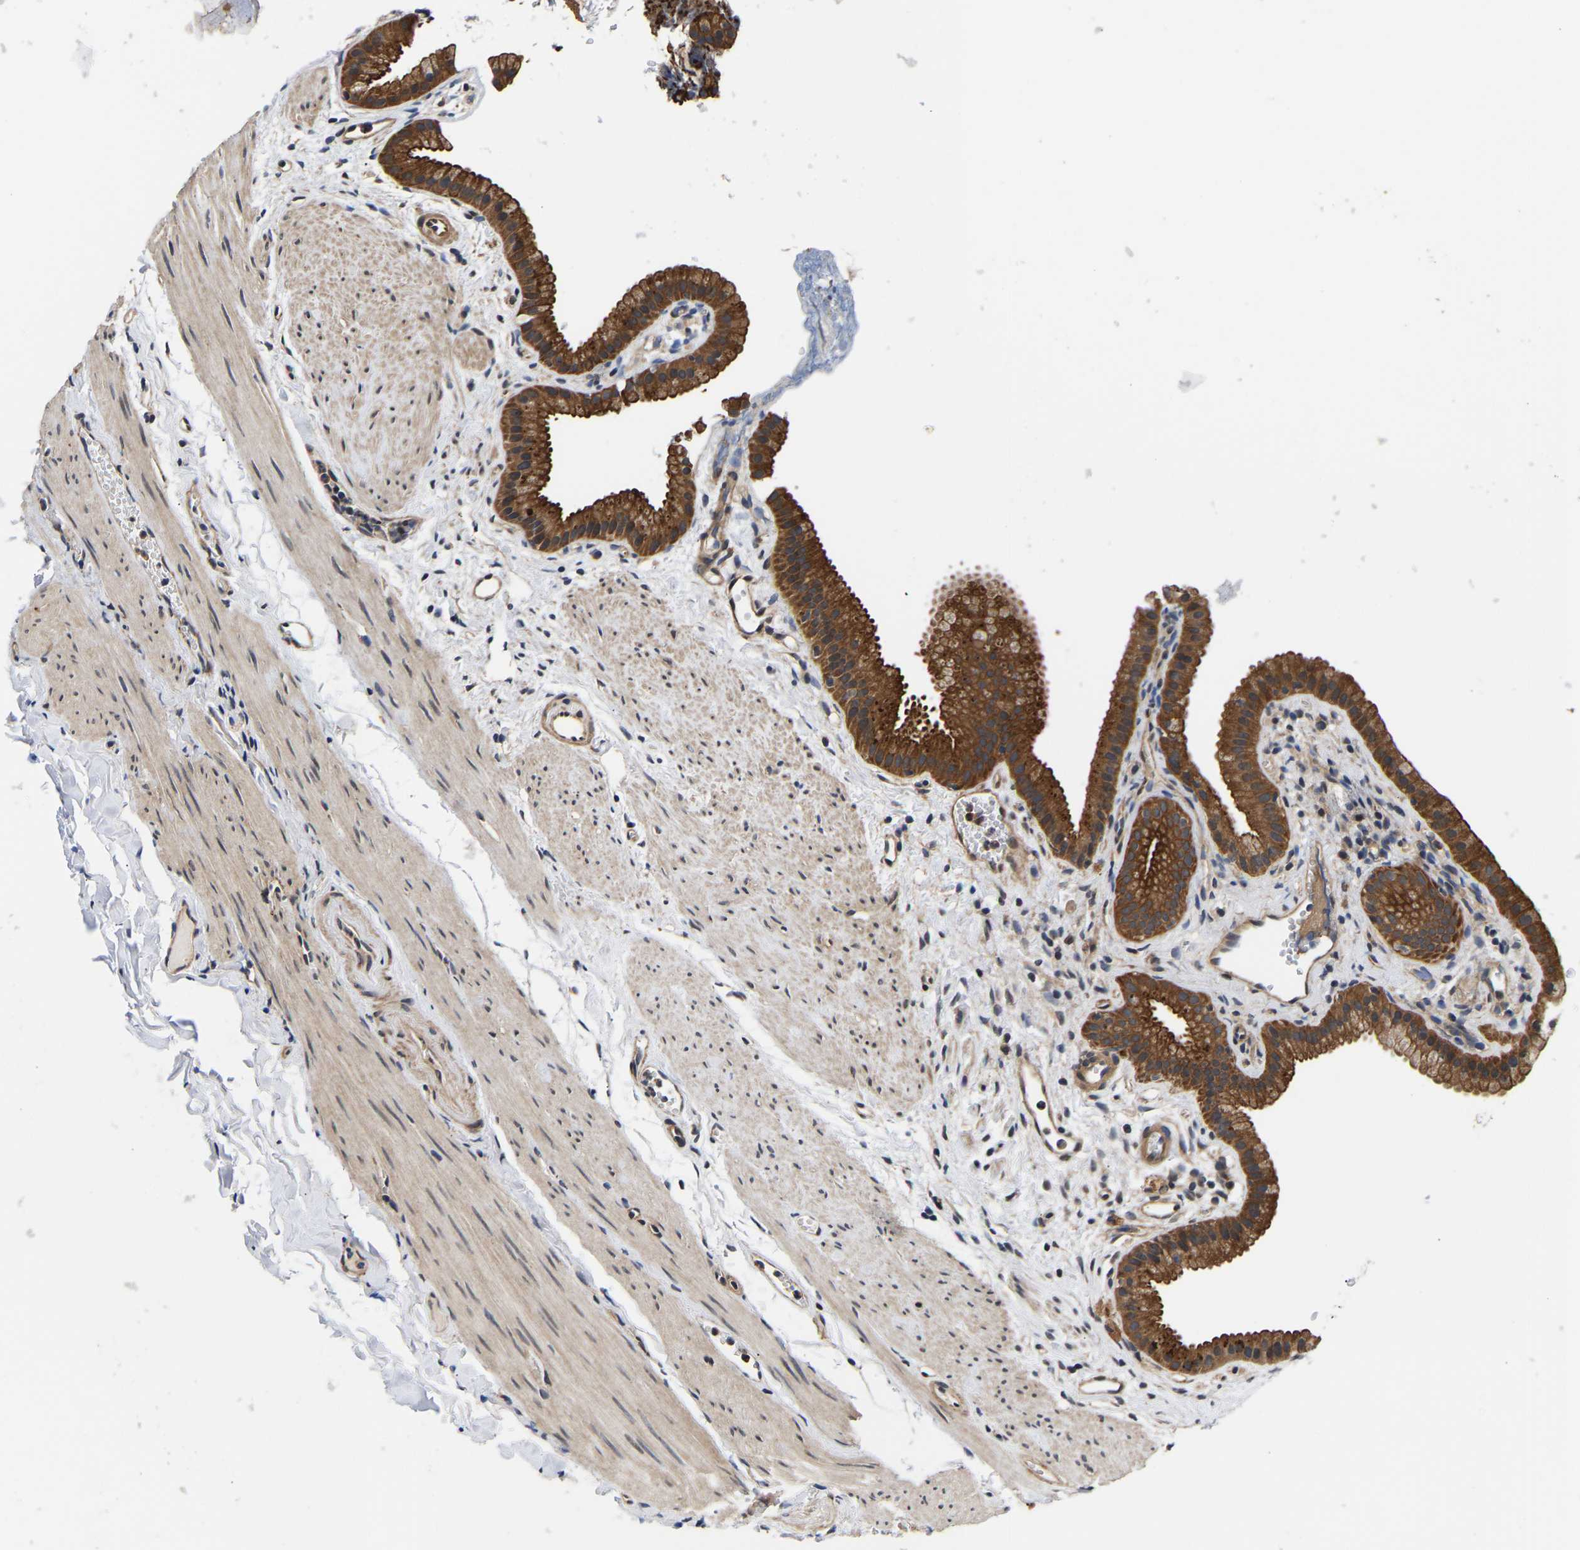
{"staining": {"intensity": "strong", "quantity": ">75%", "location": "cytoplasmic/membranous"}, "tissue": "gallbladder", "cell_type": "Glandular cells", "image_type": "normal", "snomed": [{"axis": "morphology", "description": "Normal tissue, NOS"}, {"axis": "topography", "description": "Gallbladder"}], "caption": "Glandular cells display high levels of strong cytoplasmic/membranous positivity in approximately >75% of cells in unremarkable human gallbladder.", "gene": "METTL16", "patient": {"sex": "female", "age": 64}}